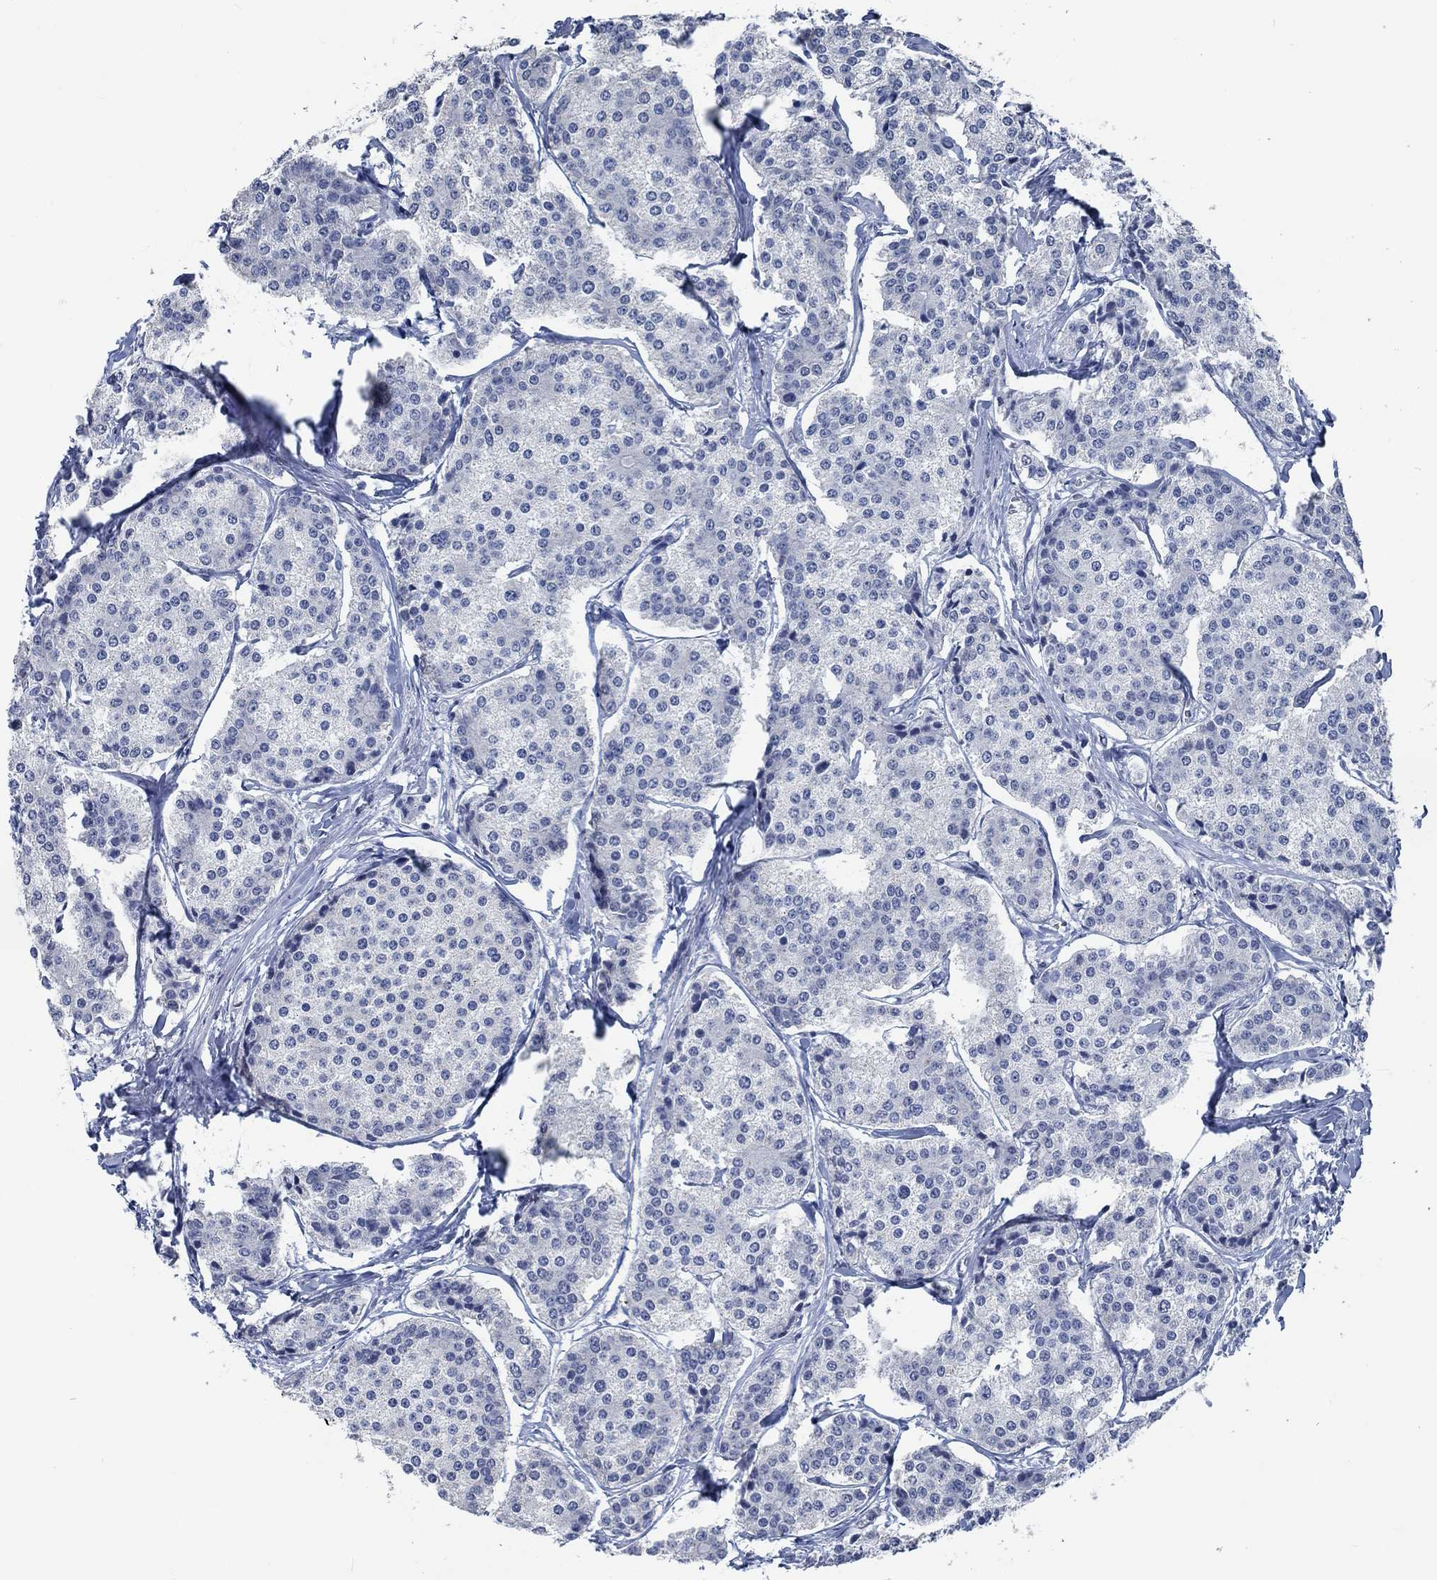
{"staining": {"intensity": "negative", "quantity": "none", "location": "none"}, "tissue": "carcinoid", "cell_type": "Tumor cells", "image_type": "cancer", "snomed": [{"axis": "morphology", "description": "Carcinoid, malignant, NOS"}, {"axis": "topography", "description": "Small intestine"}], "caption": "Tumor cells are negative for protein expression in human malignant carcinoid.", "gene": "OBSCN", "patient": {"sex": "female", "age": 65}}